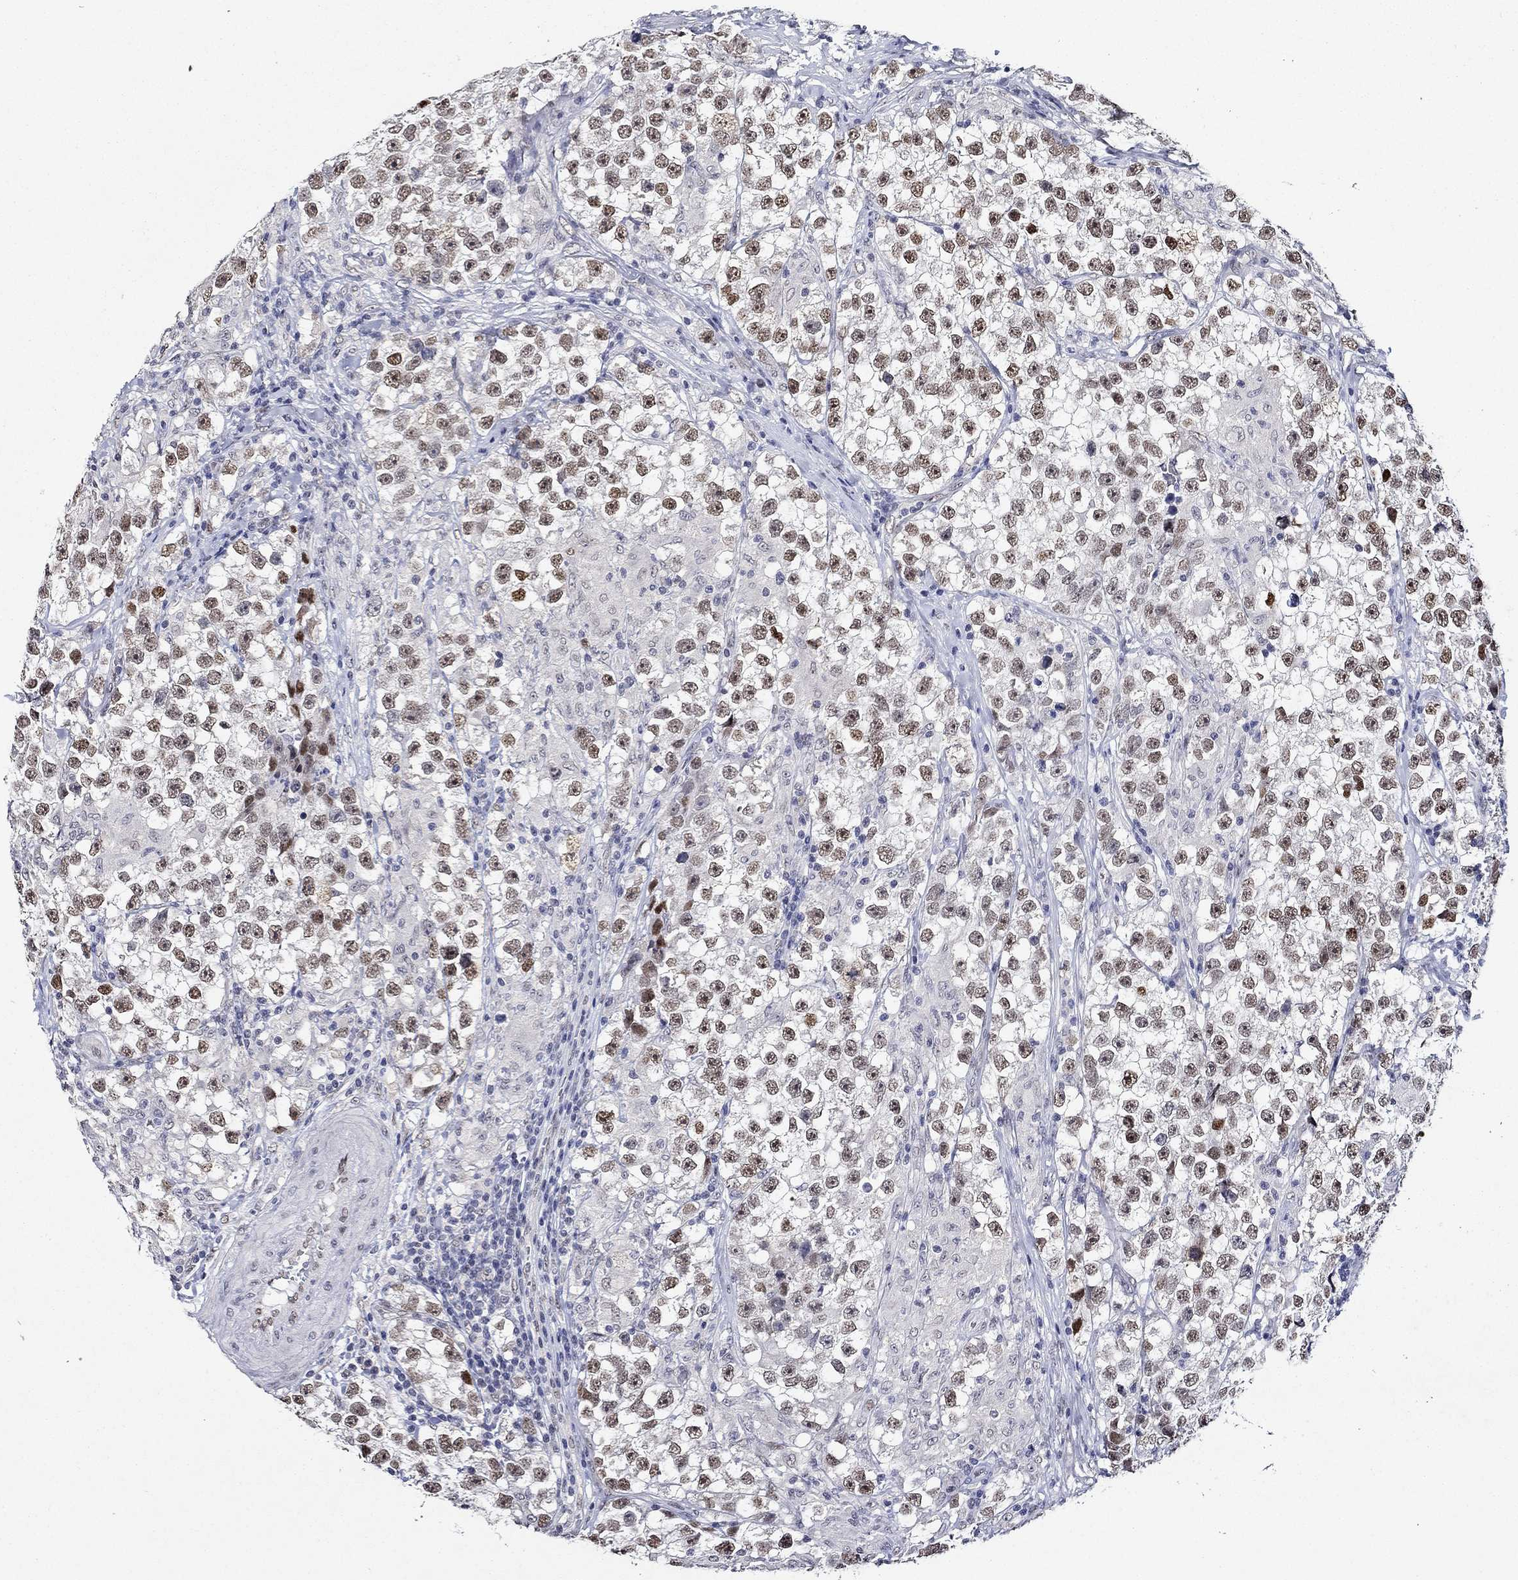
{"staining": {"intensity": "moderate", "quantity": ">75%", "location": "nuclear"}, "tissue": "testis cancer", "cell_type": "Tumor cells", "image_type": "cancer", "snomed": [{"axis": "morphology", "description": "Seminoma, NOS"}, {"axis": "topography", "description": "Testis"}], "caption": "Immunohistochemistry image of neoplastic tissue: testis cancer (seminoma) stained using IHC exhibits medium levels of moderate protein expression localized specifically in the nuclear of tumor cells, appearing as a nuclear brown color.", "gene": "GATA2", "patient": {"sex": "male", "age": 46}}